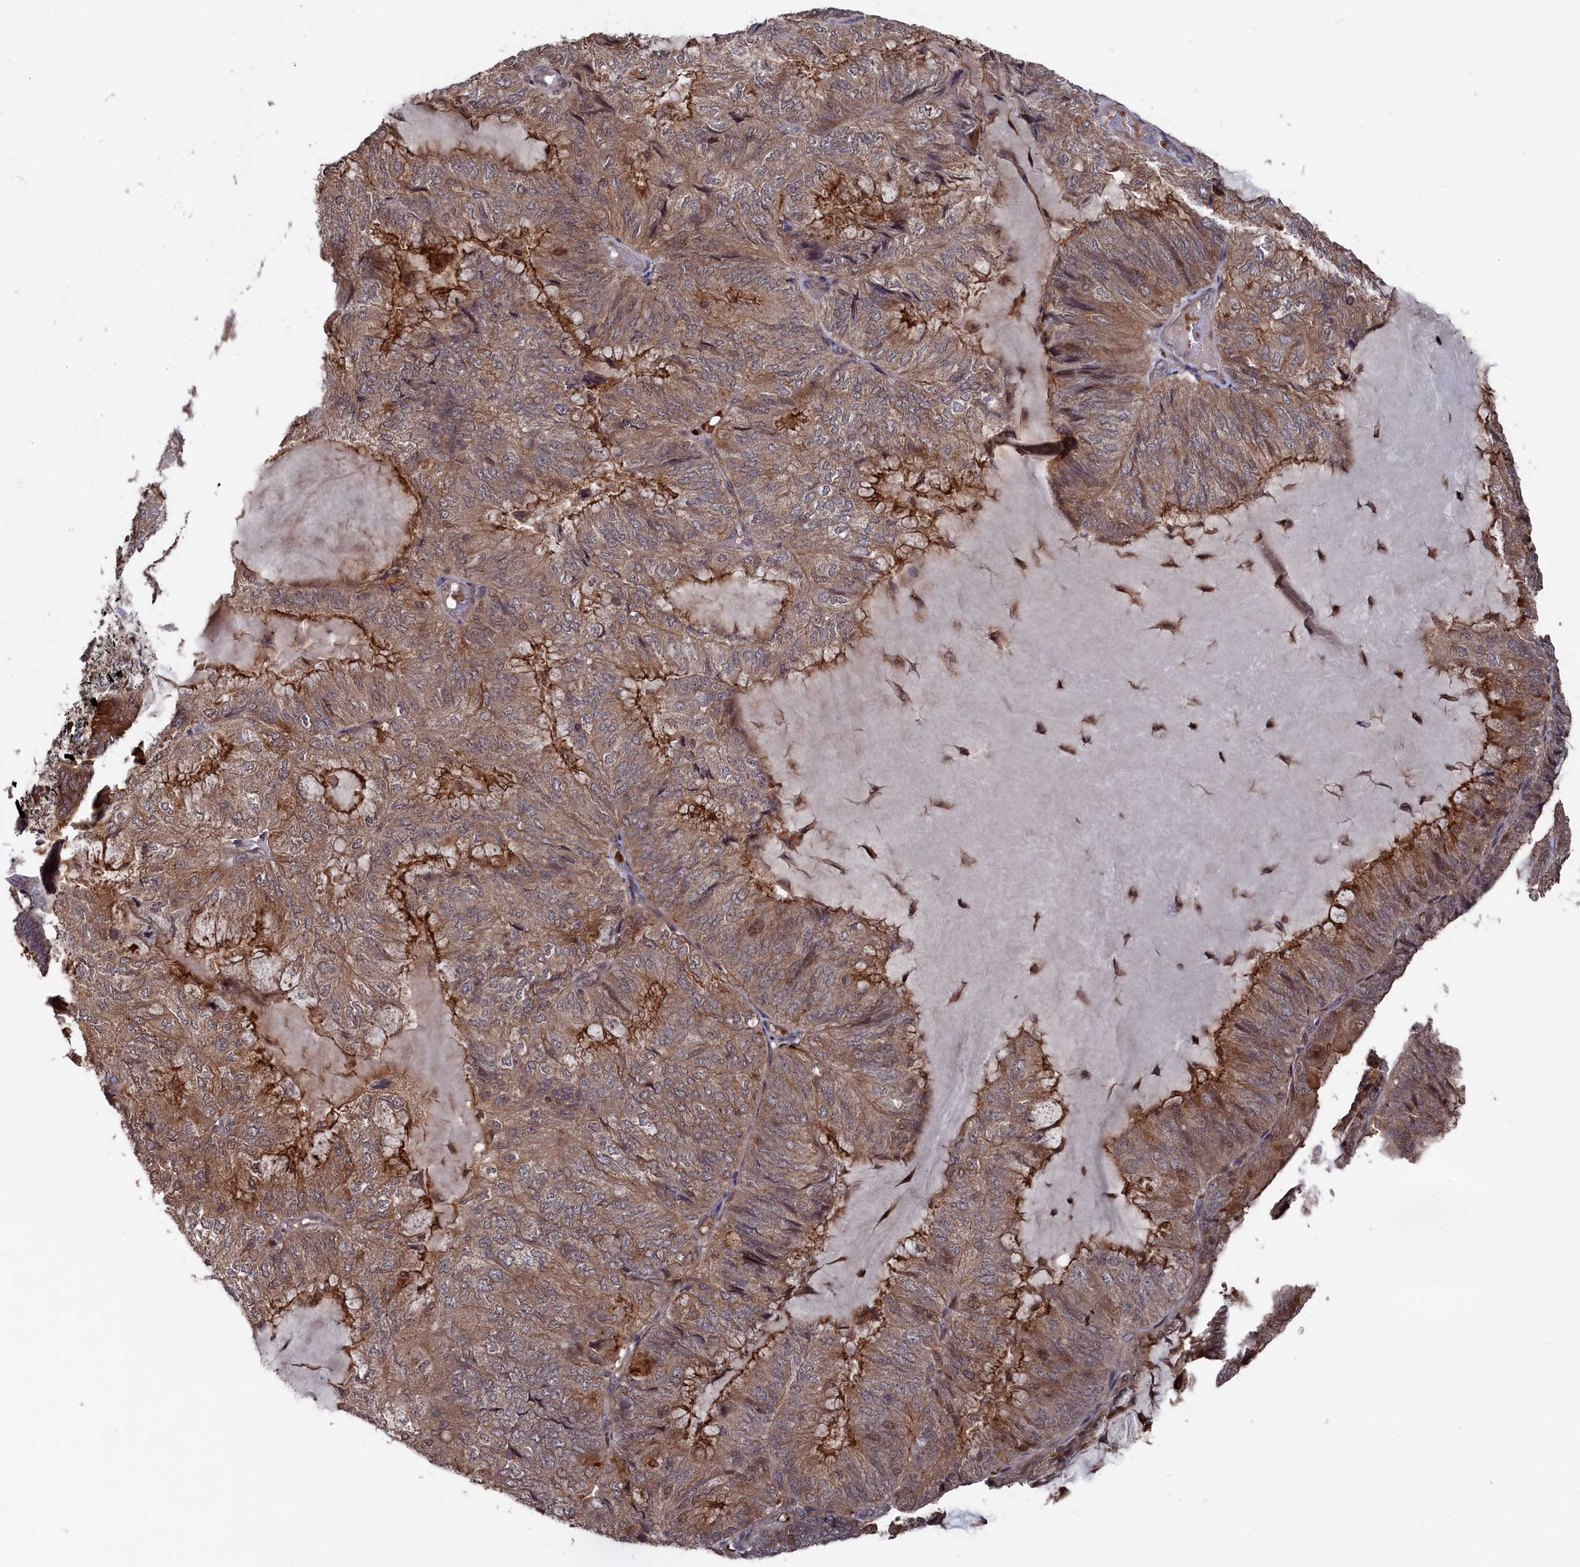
{"staining": {"intensity": "moderate", "quantity": ">75%", "location": "cytoplasmic/membranous"}, "tissue": "endometrial cancer", "cell_type": "Tumor cells", "image_type": "cancer", "snomed": [{"axis": "morphology", "description": "Adenocarcinoma, NOS"}, {"axis": "topography", "description": "Endometrium"}], "caption": "This image reveals endometrial cancer stained with IHC to label a protein in brown. The cytoplasmic/membranous of tumor cells show moderate positivity for the protein. Nuclei are counter-stained blue.", "gene": "TMC5", "patient": {"sex": "female", "age": 81}}